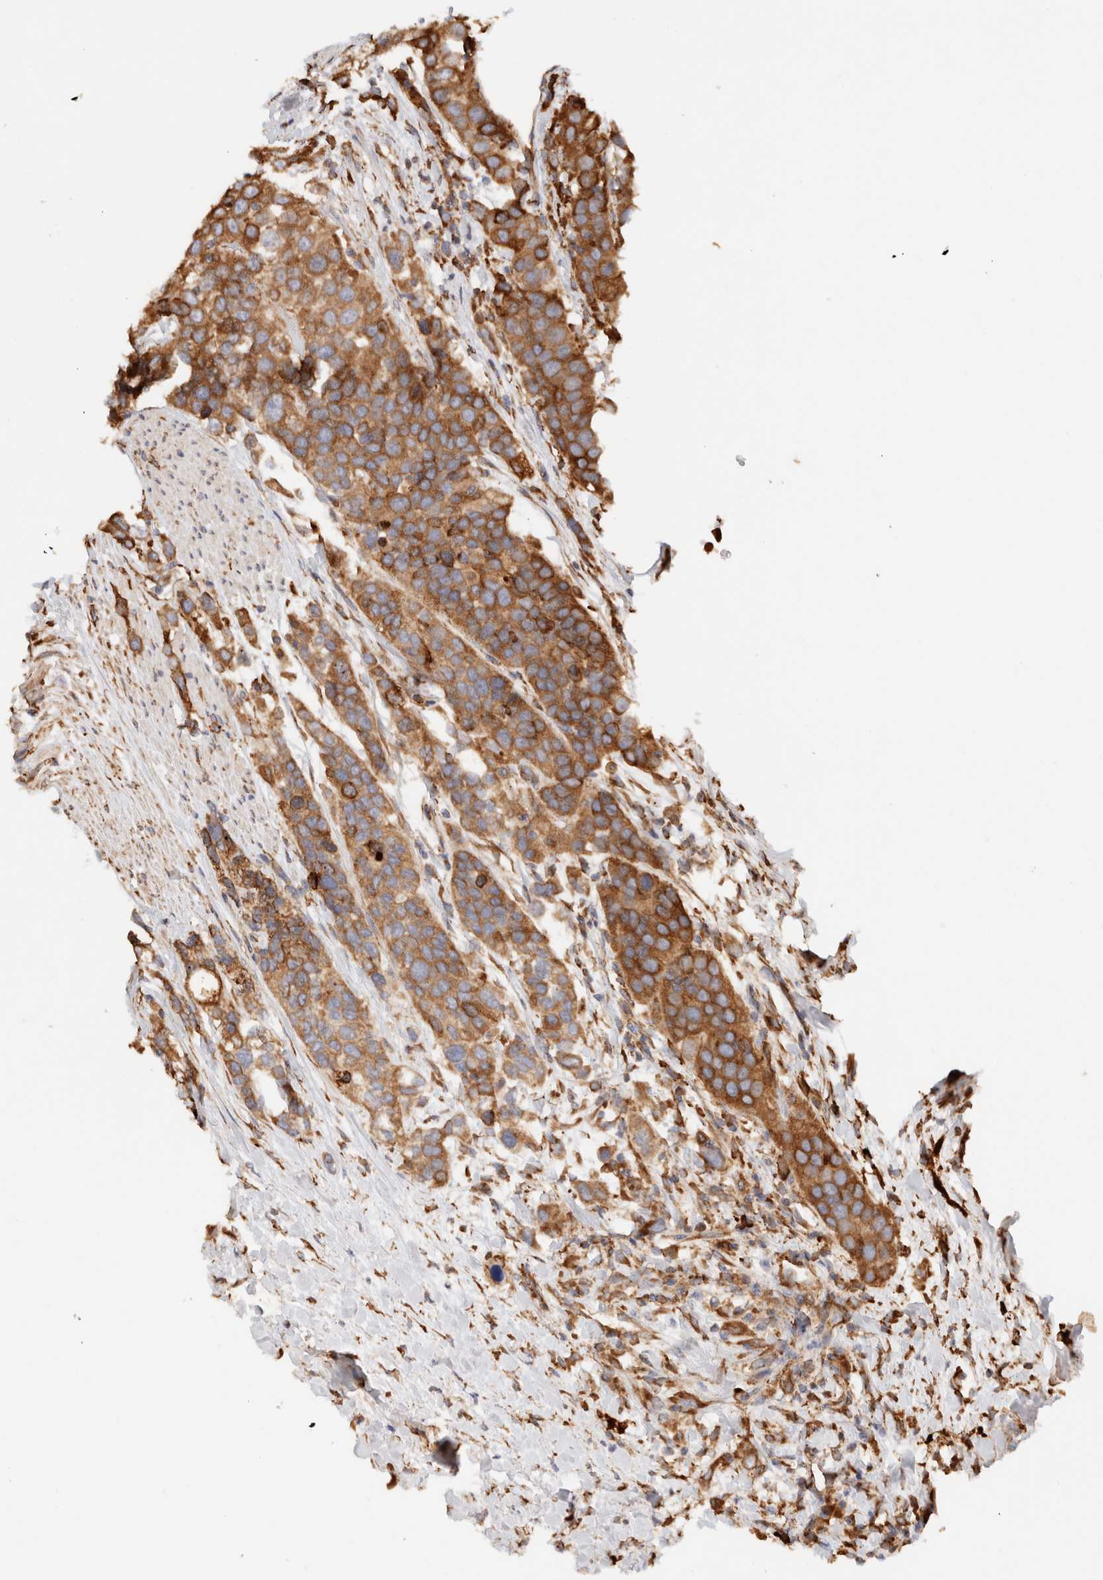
{"staining": {"intensity": "moderate", "quantity": ">75%", "location": "cytoplasmic/membranous"}, "tissue": "urothelial cancer", "cell_type": "Tumor cells", "image_type": "cancer", "snomed": [{"axis": "morphology", "description": "Urothelial carcinoma, High grade"}, {"axis": "topography", "description": "Urinary bladder"}], "caption": "IHC of human high-grade urothelial carcinoma displays medium levels of moderate cytoplasmic/membranous expression in approximately >75% of tumor cells.", "gene": "FER", "patient": {"sex": "female", "age": 80}}